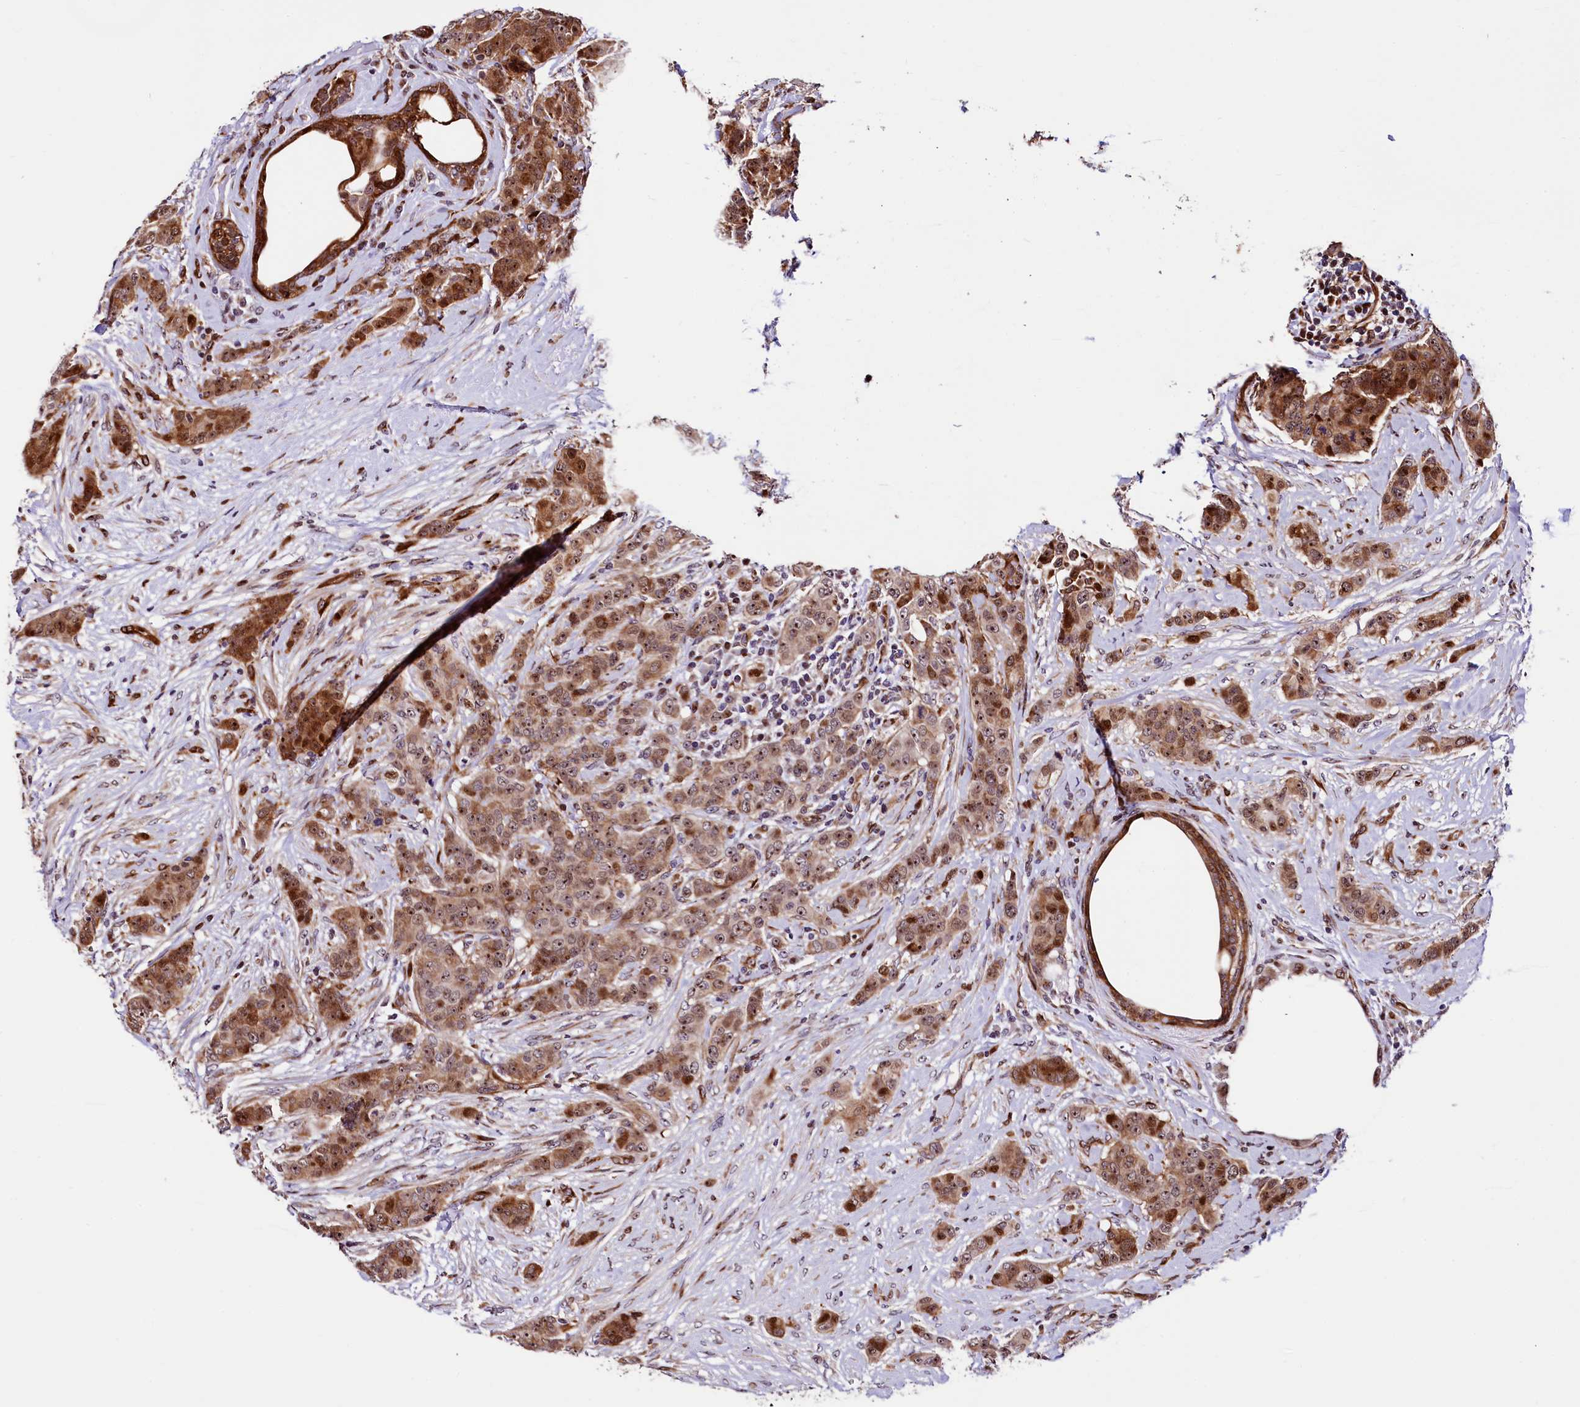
{"staining": {"intensity": "strong", "quantity": ">75%", "location": "cytoplasmic/membranous,nuclear"}, "tissue": "breast cancer", "cell_type": "Tumor cells", "image_type": "cancer", "snomed": [{"axis": "morphology", "description": "Duct carcinoma"}, {"axis": "topography", "description": "Breast"}], "caption": "Protein staining of breast cancer tissue demonstrates strong cytoplasmic/membranous and nuclear staining in approximately >75% of tumor cells. Nuclei are stained in blue.", "gene": "TRMT112", "patient": {"sex": "female", "age": 40}}